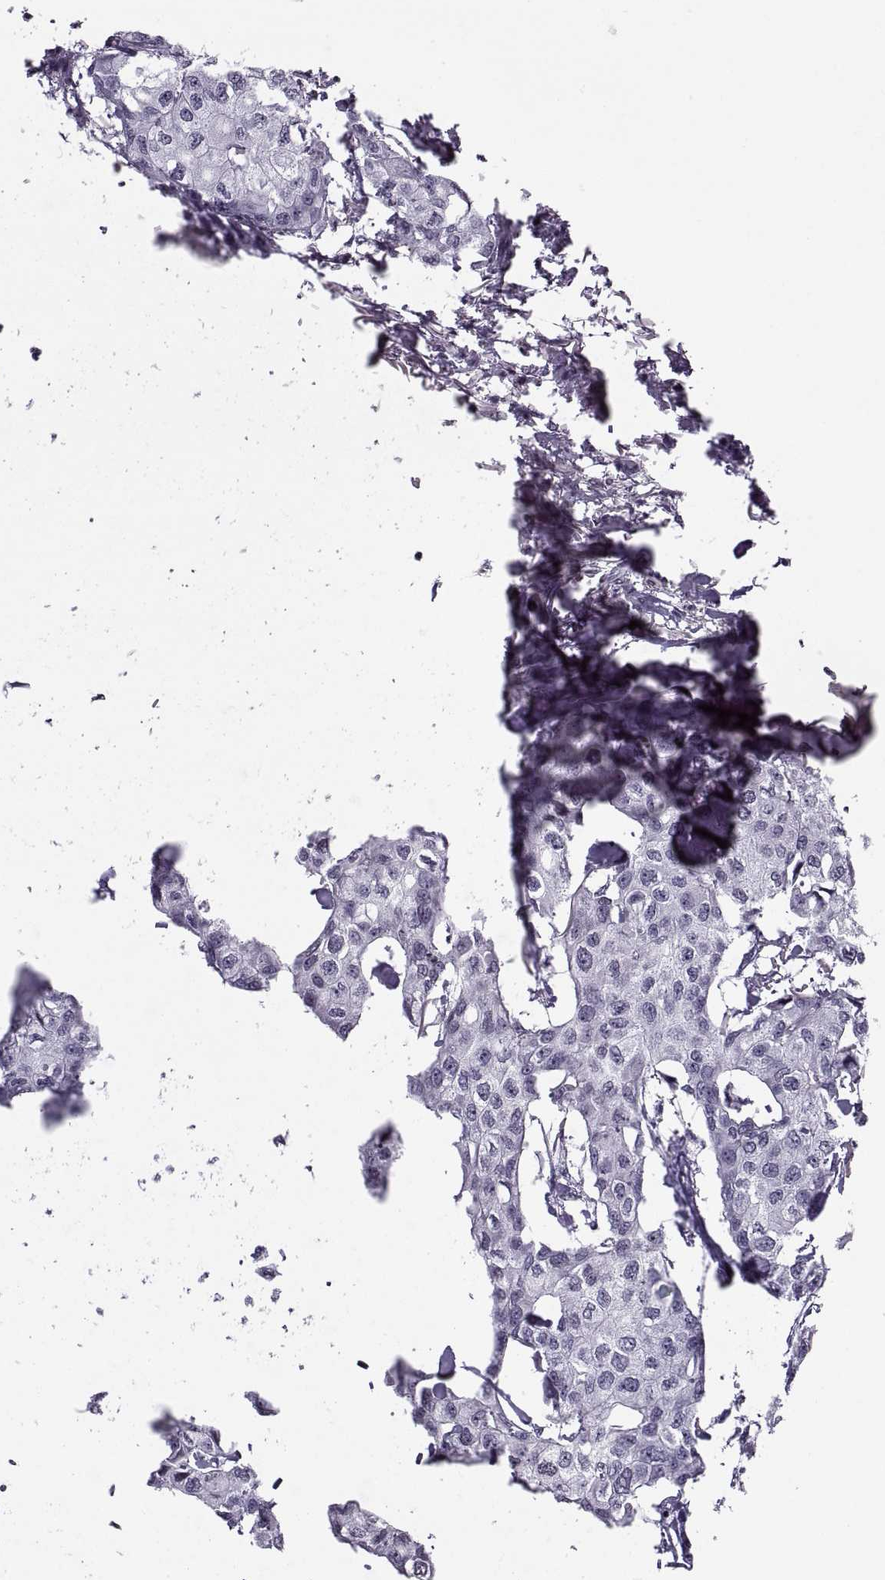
{"staining": {"intensity": "negative", "quantity": "none", "location": "none"}, "tissue": "breast cancer", "cell_type": "Tumor cells", "image_type": "cancer", "snomed": [{"axis": "morphology", "description": "Duct carcinoma"}, {"axis": "topography", "description": "Breast"}], "caption": "Intraductal carcinoma (breast) was stained to show a protein in brown. There is no significant positivity in tumor cells.", "gene": "H1-8", "patient": {"sex": "female", "age": 80}}